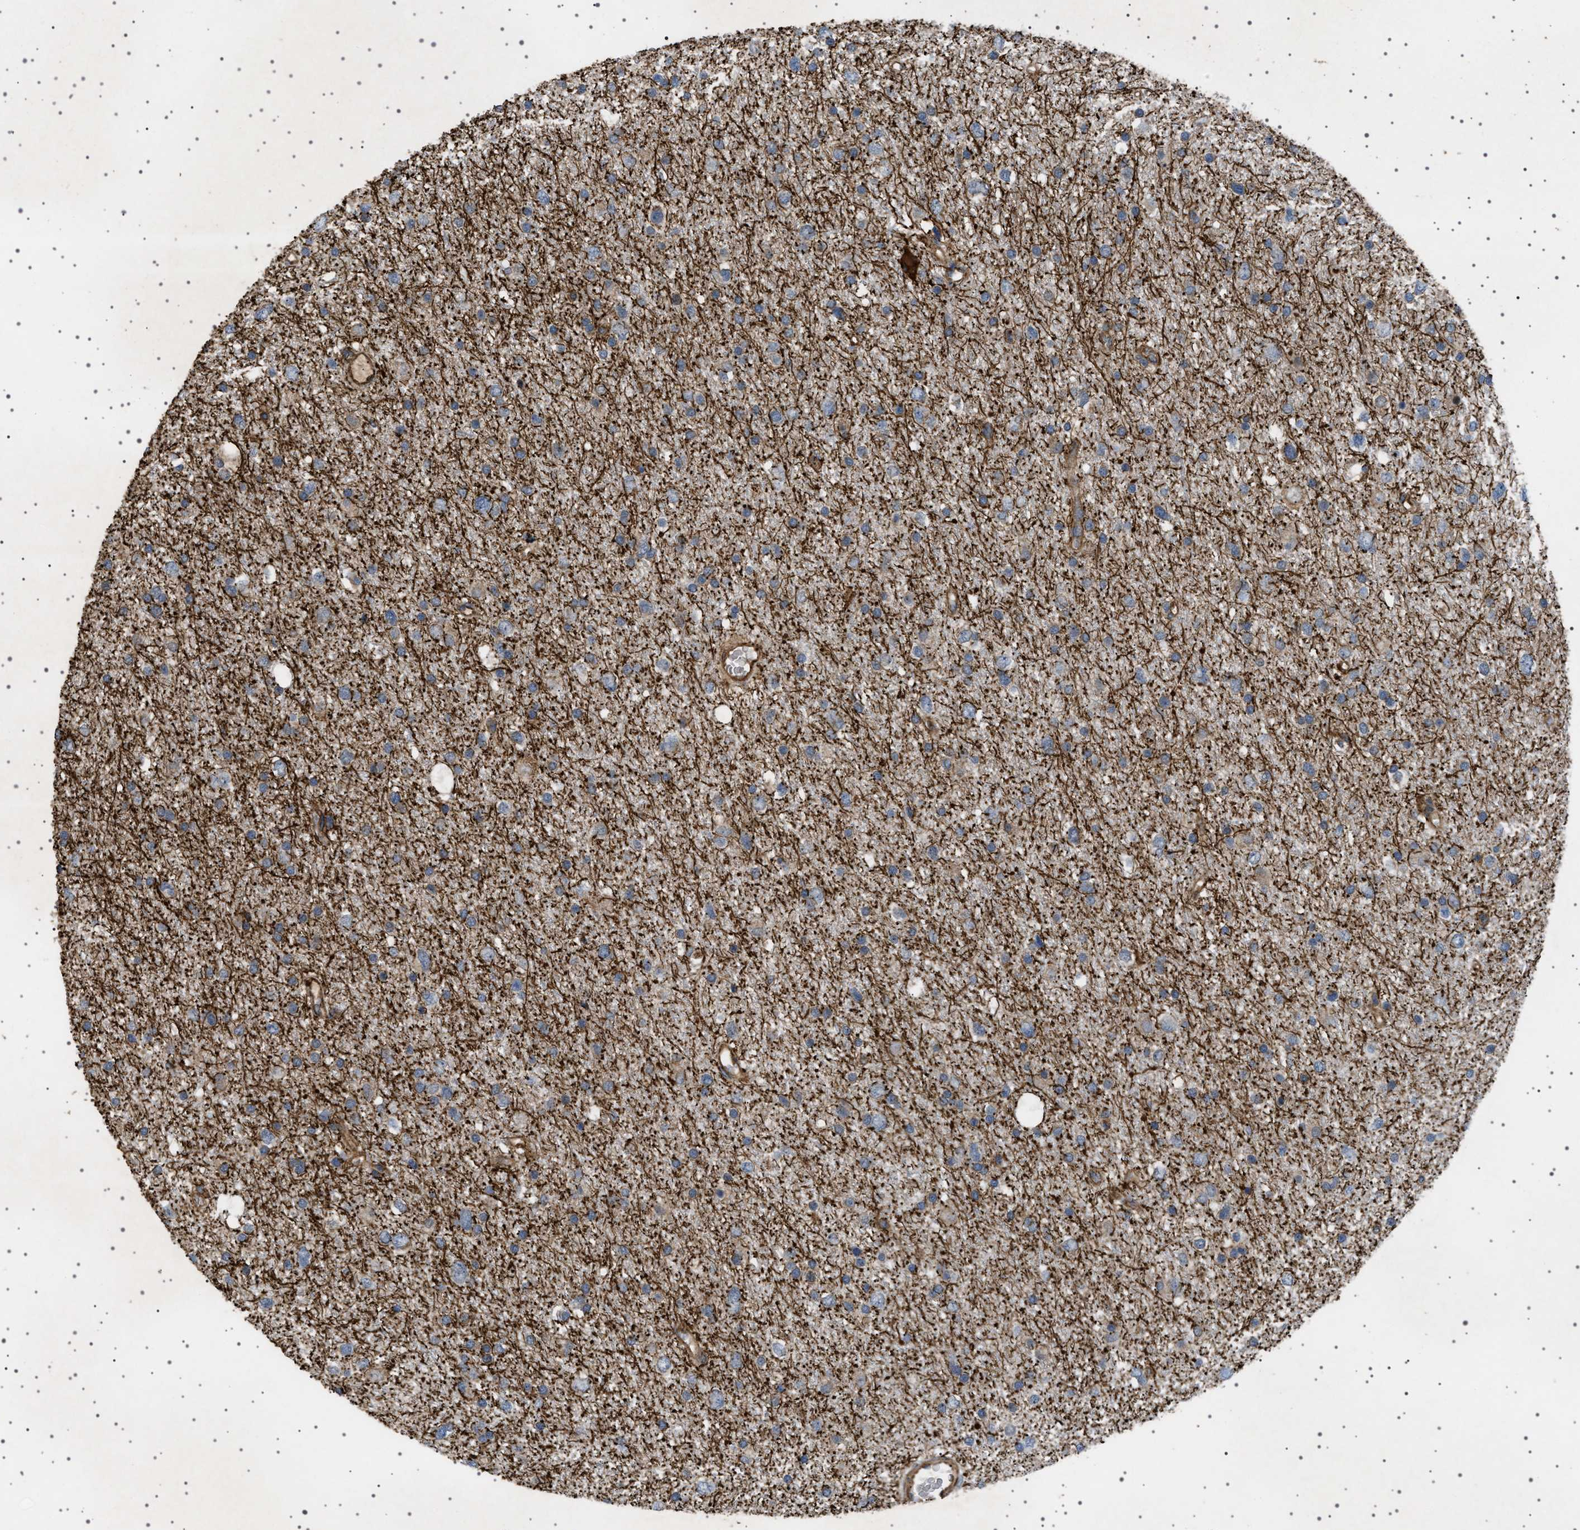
{"staining": {"intensity": "weak", "quantity": ">75%", "location": "cytoplasmic/membranous"}, "tissue": "glioma", "cell_type": "Tumor cells", "image_type": "cancer", "snomed": [{"axis": "morphology", "description": "Glioma, malignant, Low grade"}, {"axis": "topography", "description": "Brain"}], "caption": "Weak cytoplasmic/membranous positivity is appreciated in approximately >75% of tumor cells in low-grade glioma (malignant). The staining is performed using DAB brown chromogen to label protein expression. The nuclei are counter-stained blue using hematoxylin.", "gene": "CCDC186", "patient": {"sex": "female", "age": 37}}